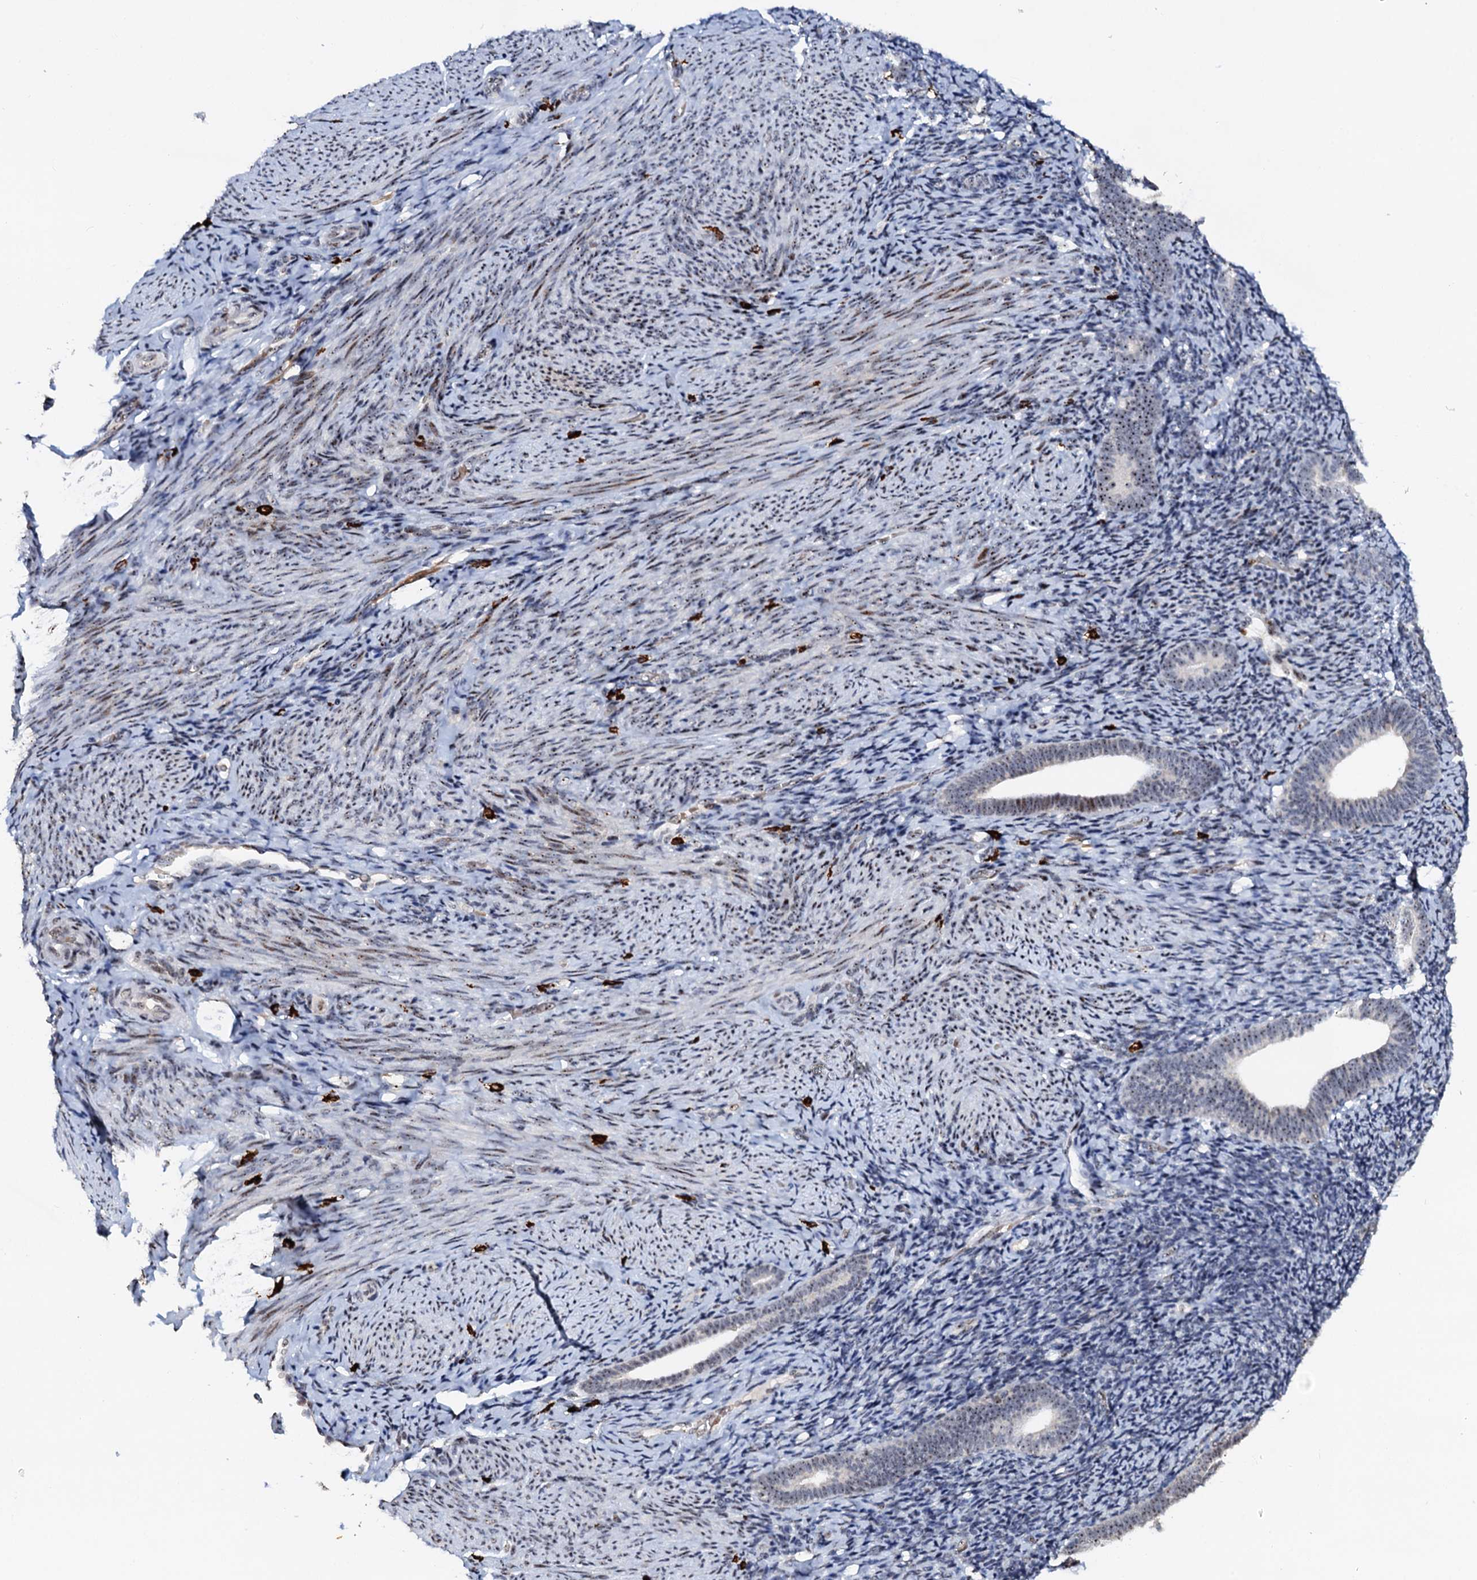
{"staining": {"intensity": "negative", "quantity": "none", "location": "none"}, "tissue": "endometrium", "cell_type": "Cells in endometrial stroma", "image_type": "normal", "snomed": [{"axis": "morphology", "description": "Normal tissue, NOS"}, {"axis": "topography", "description": "Endometrium"}], "caption": "Photomicrograph shows no significant protein positivity in cells in endometrial stroma of normal endometrium. Nuclei are stained in blue.", "gene": "NEUROG3", "patient": {"sex": "female", "age": 51}}